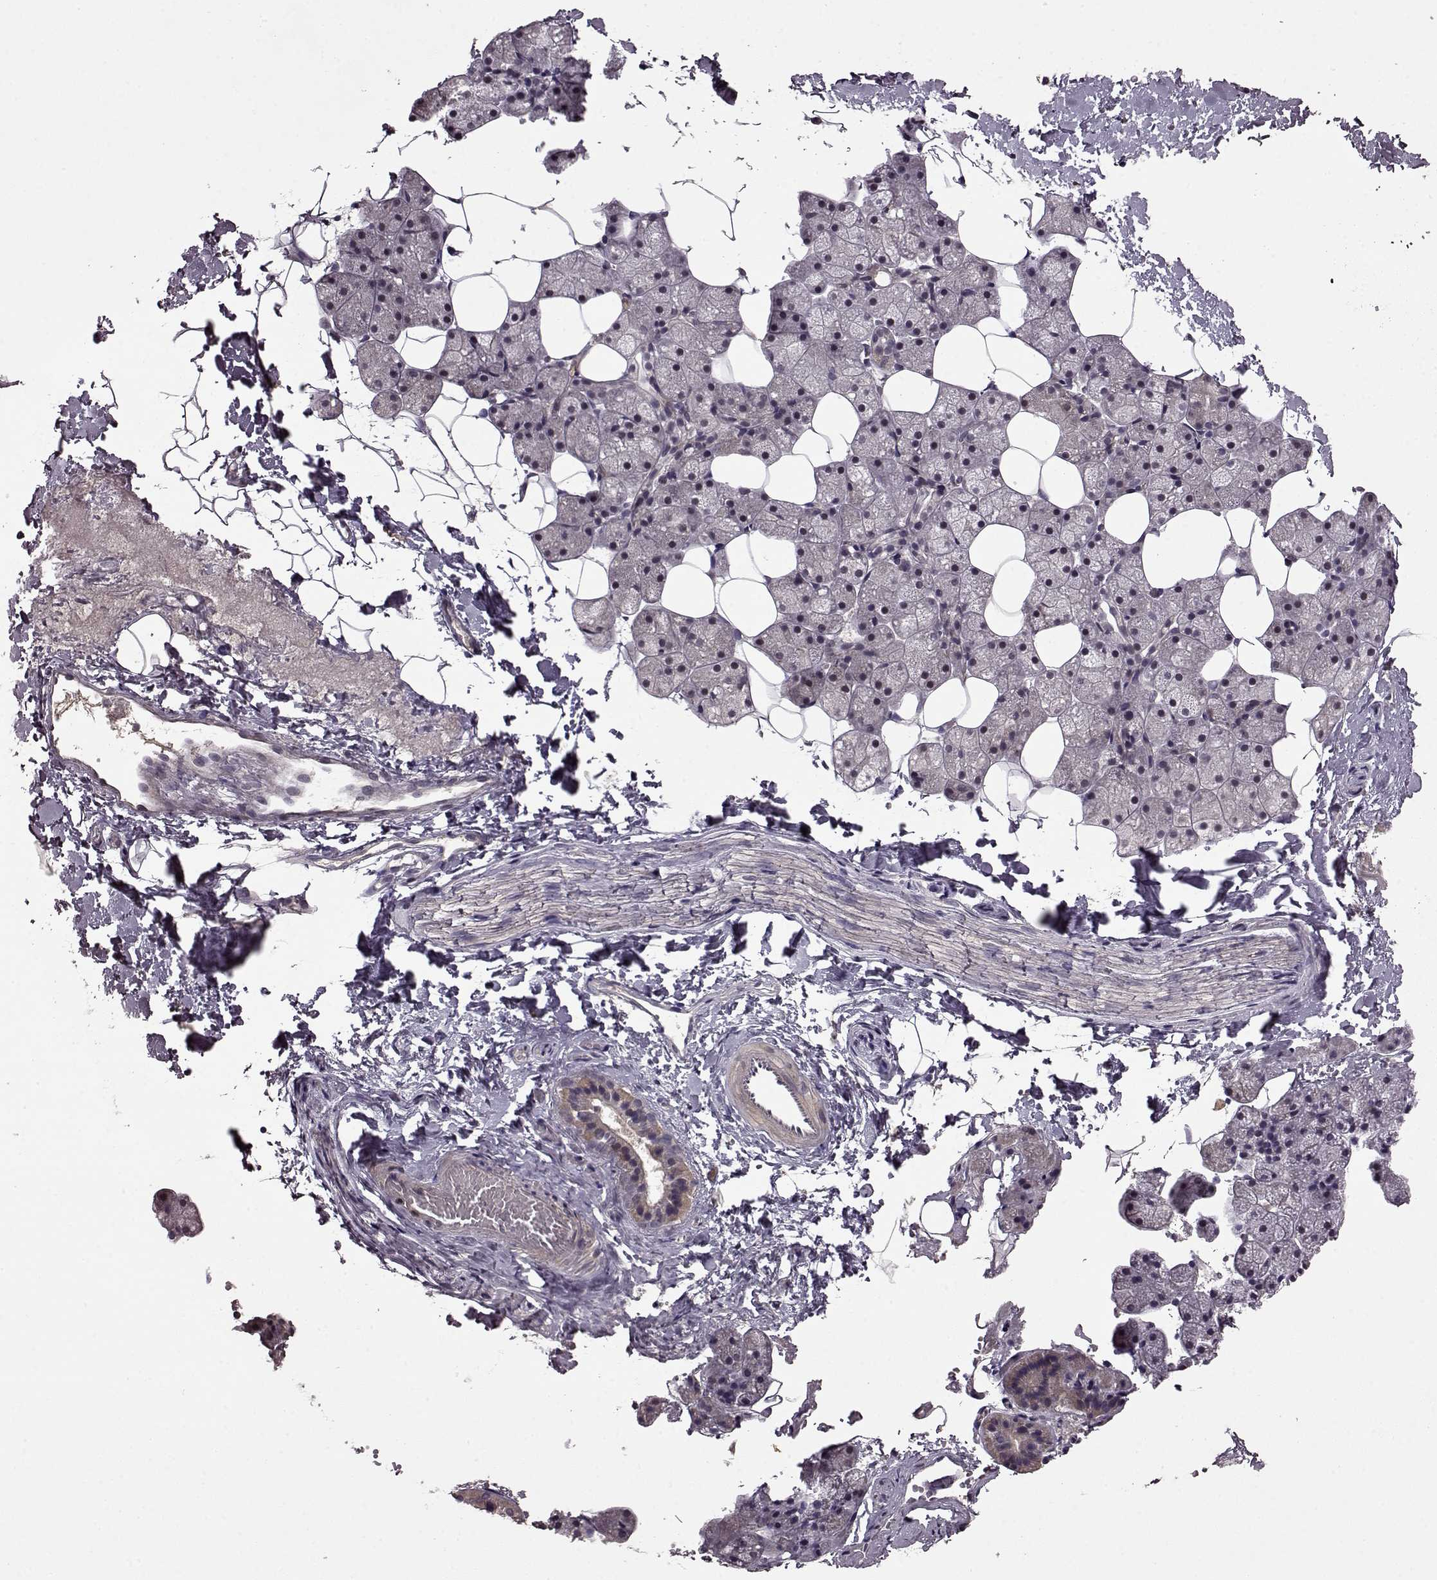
{"staining": {"intensity": "weak", "quantity": "<25%", "location": "cytoplasmic/membranous"}, "tissue": "salivary gland", "cell_type": "Glandular cells", "image_type": "normal", "snomed": [{"axis": "morphology", "description": "Normal tissue, NOS"}, {"axis": "topography", "description": "Salivary gland"}], "caption": "This is an IHC histopathology image of benign salivary gland. There is no positivity in glandular cells.", "gene": "MAIP1", "patient": {"sex": "male", "age": 38}}